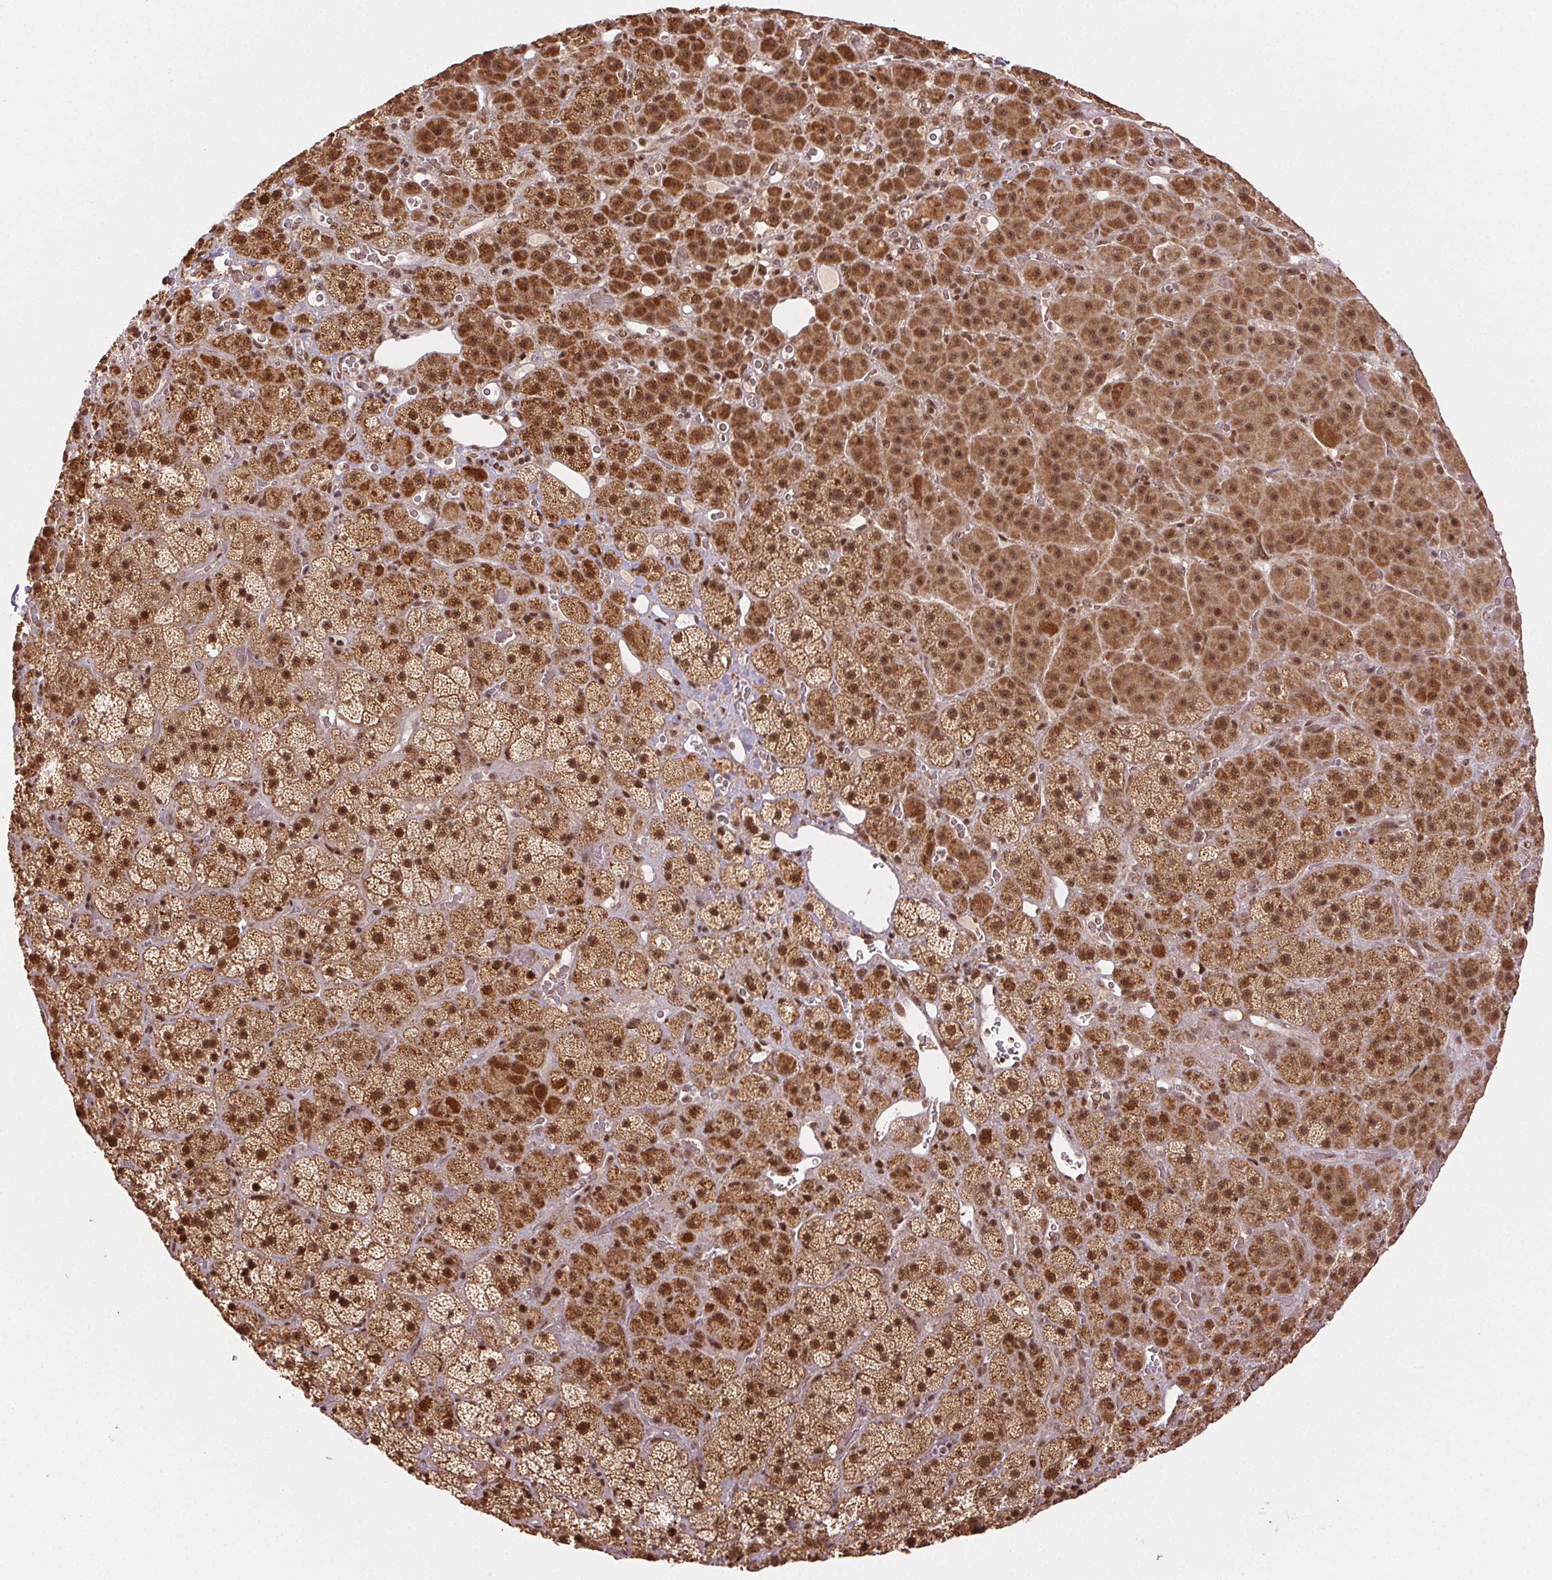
{"staining": {"intensity": "strong", "quantity": ">75%", "location": "cytoplasmic/membranous,nuclear"}, "tissue": "adrenal gland", "cell_type": "Glandular cells", "image_type": "normal", "snomed": [{"axis": "morphology", "description": "Normal tissue, NOS"}, {"axis": "topography", "description": "Adrenal gland"}], "caption": "This micrograph displays immunohistochemistry (IHC) staining of benign human adrenal gland, with high strong cytoplasmic/membranous,nuclear positivity in approximately >75% of glandular cells.", "gene": "TREML4", "patient": {"sex": "male", "age": 57}}